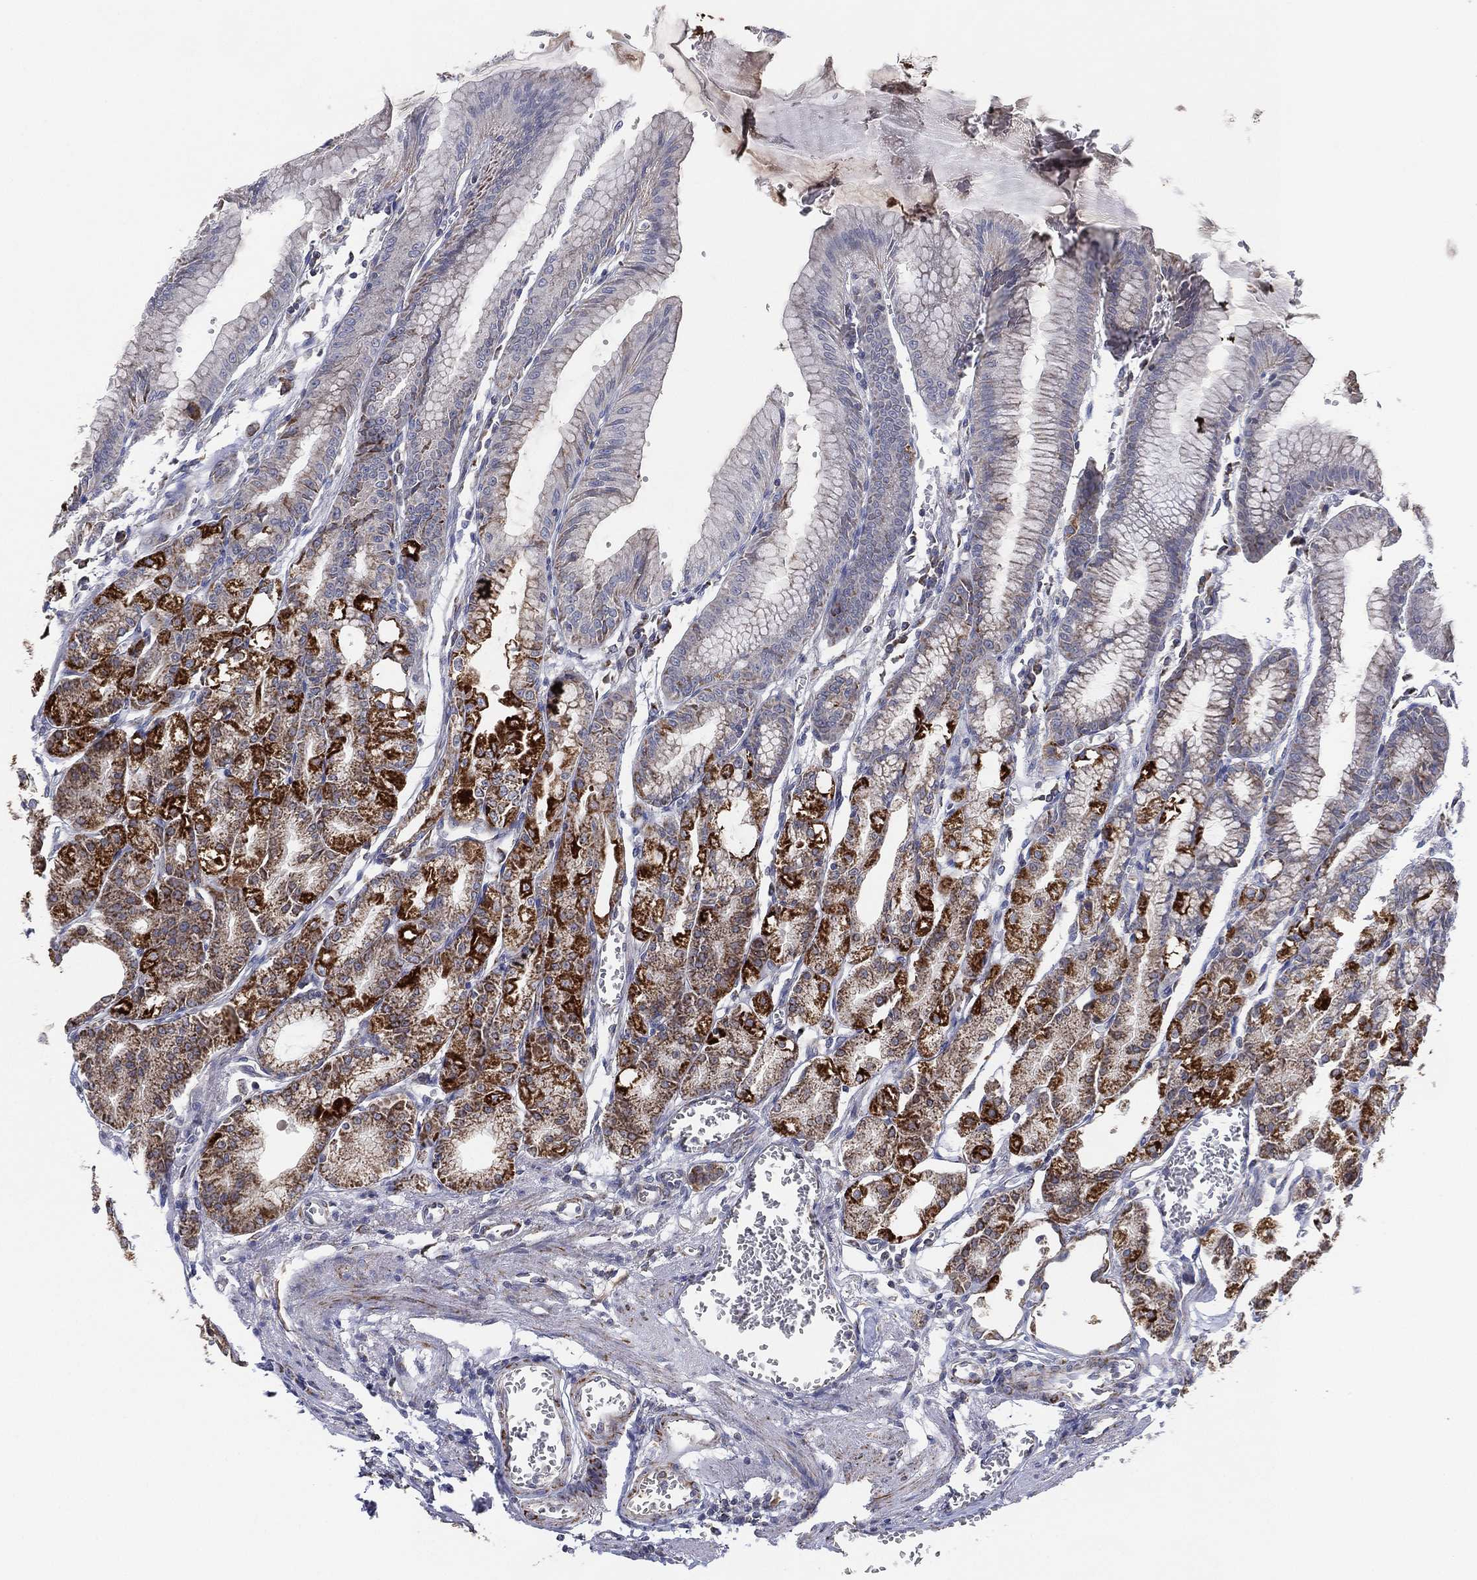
{"staining": {"intensity": "strong", "quantity": "<25%", "location": "cytoplasmic/membranous"}, "tissue": "stomach", "cell_type": "Glandular cells", "image_type": "normal", "snomed": [{"axis": "morphology", "description": "Normal tissue, NOS"}, {"axis": "topography", "description": "Stomach, lower"}], "caption": "An IHC image of benign tissue is shown. Protein staining in brown shows strong cytoplasmic/membranous positivity in stomach within glandular cells. (IHC, brightfield microscopy, high magnification).", "gene": "PSMG4", "patient": {"sex": "male", "age": 71}}